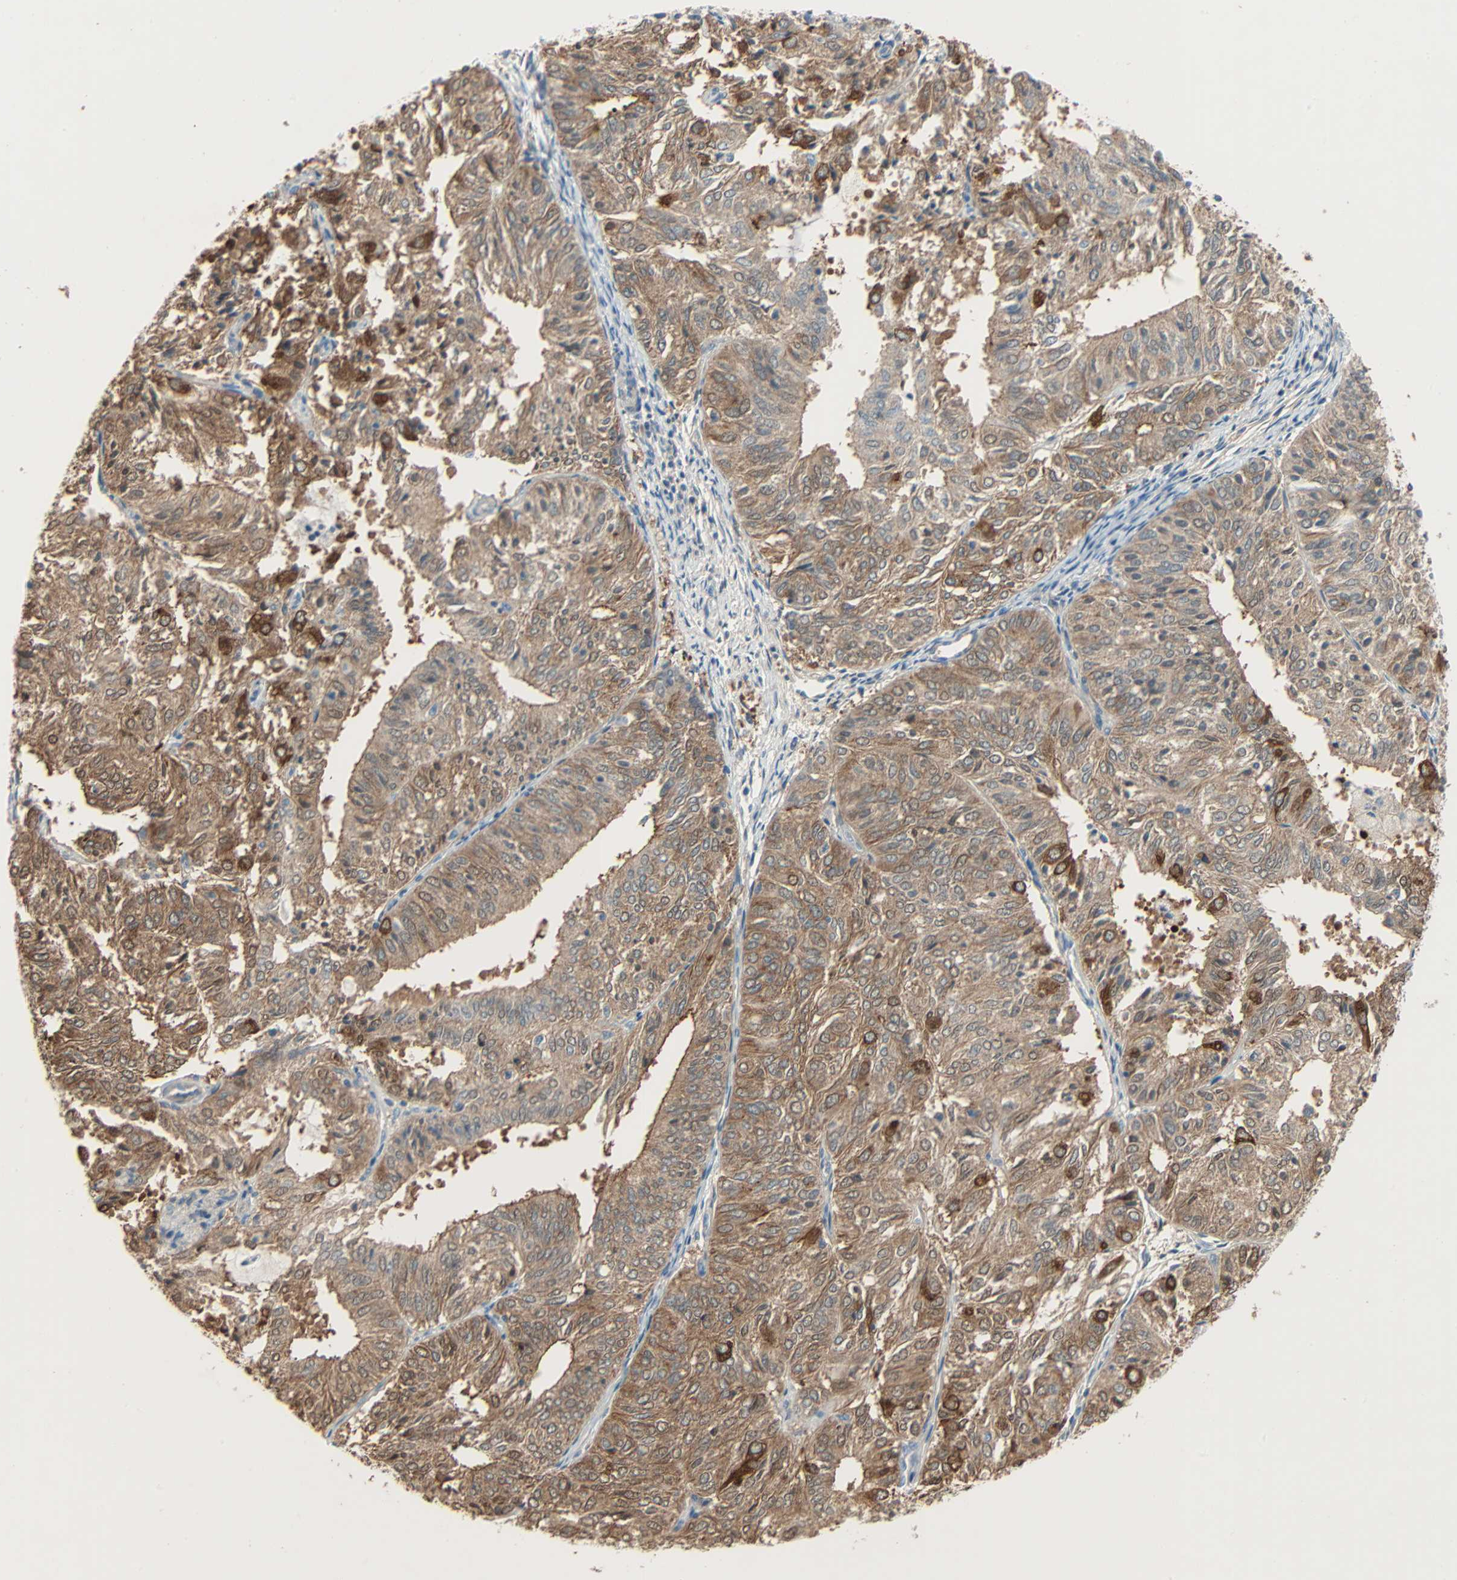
{"staining": {"intensity": "moderate", "quantity": ">75%", "location": "cytoplasmic/membranous"}, "tissue": "endometrial cancer", "cell_type": "Tumor cells", "image_type": "cancer", "snomed": [{"axis": "morphology", "description": "Adenocarcinoma, NOS"}, {"axis": "topography", "description": "Uterus"}], "caption": "Adenocarcinoma (endometrial) tissue demonstrates moderate cytoplasmic/membranous positivity in approximately >75% of tumor cells, visualized by immunohistochemistry.", "gene": "TNFRSF12A", "patient": {"sex": "female", "age": 60}}